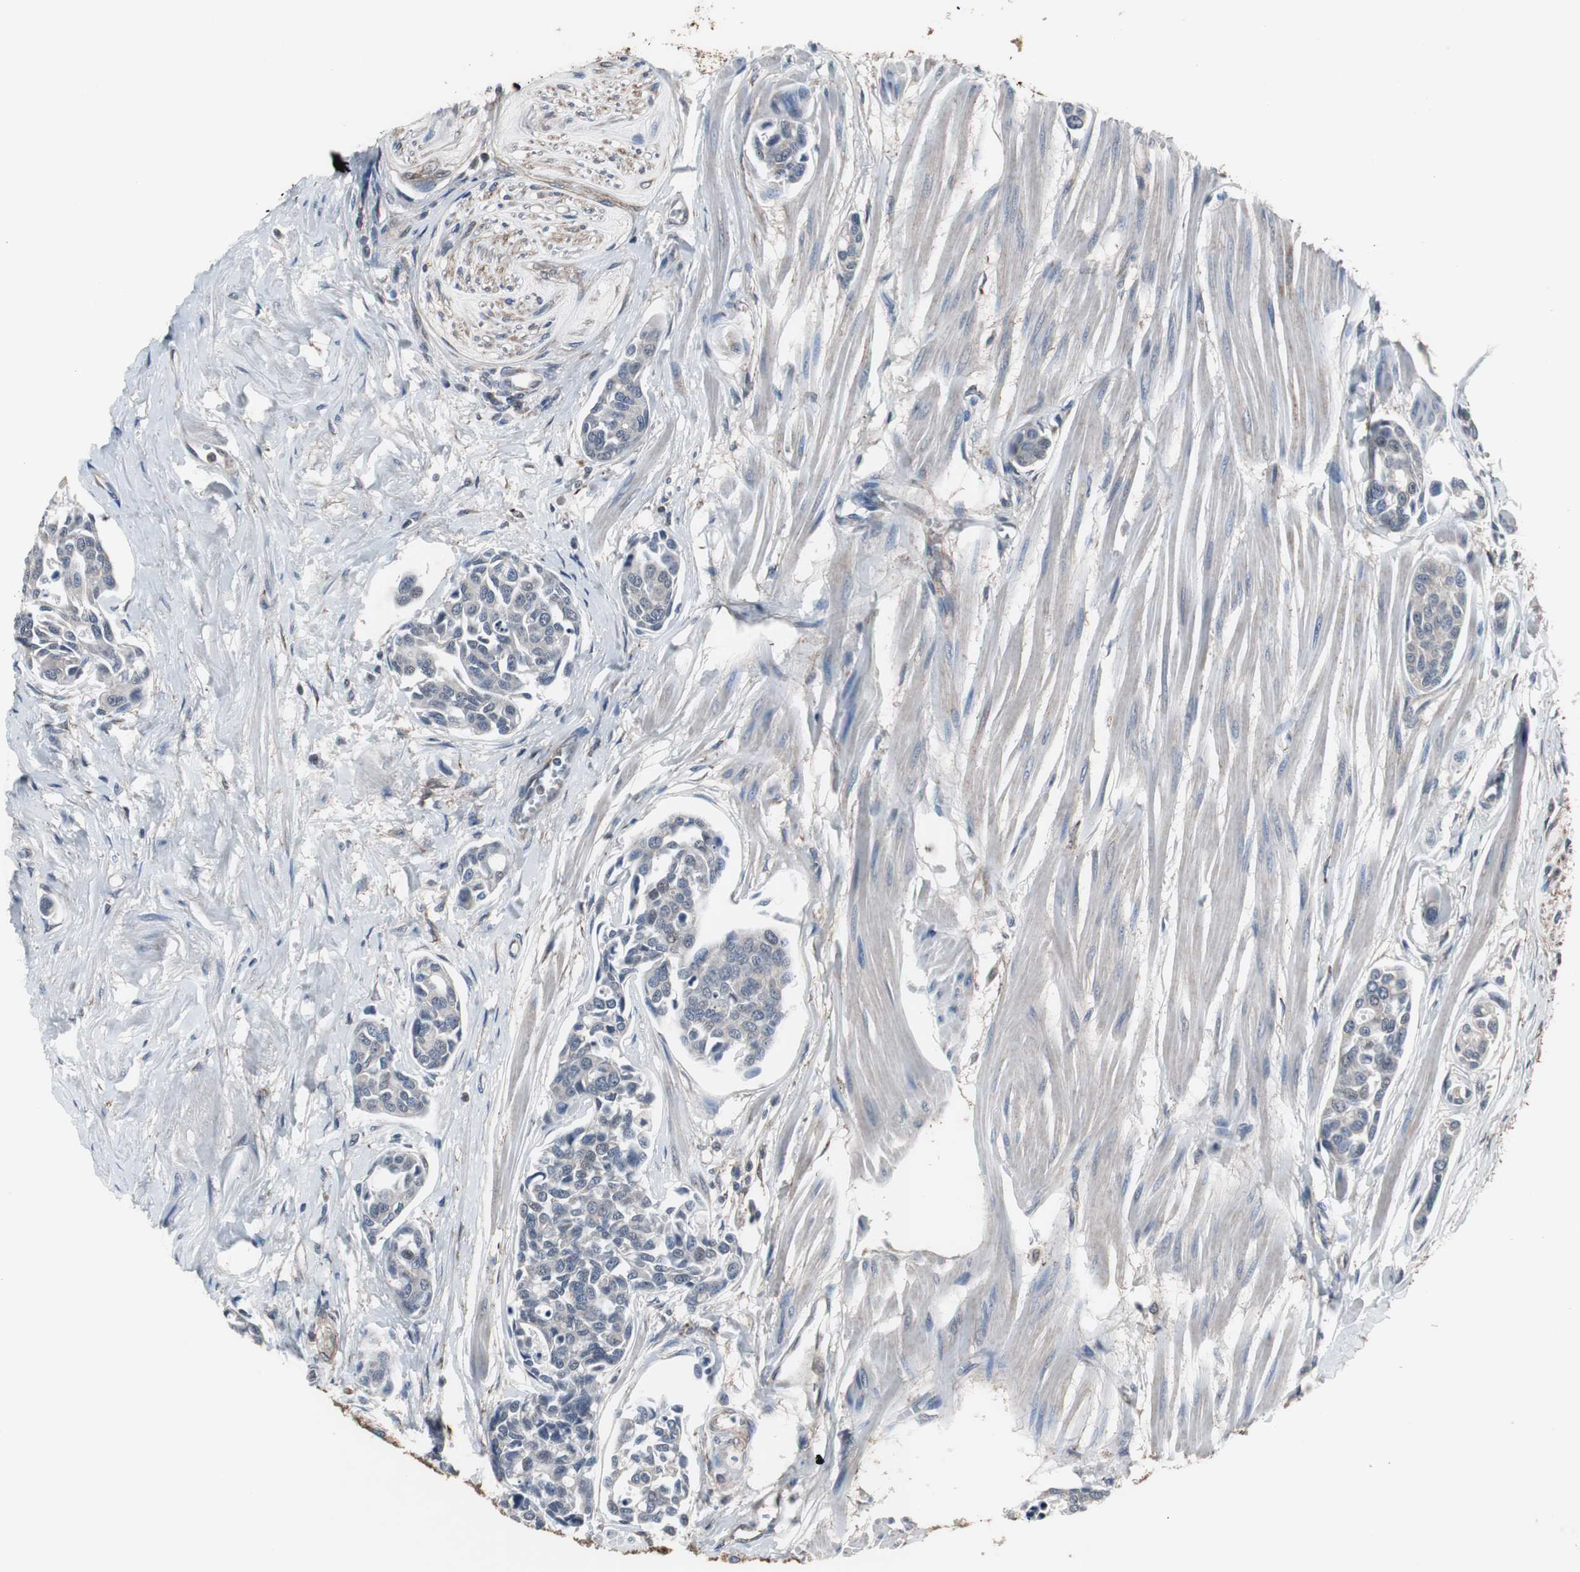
{"staining": {"intensity": "weak", "quantity": "<25%", "location": "cytoplasmic/membranous"}, "tissue": "urothelial cancer", "cell_type": "Tumor cells", "image_type": "cancer", "snomed": [{"axis": "morphology", "description": "Urothelial carcinoma, High grade"}, {"axis": "topography", "description": "Urinary bladder"}], "caption": "IHC histopathology image of neoplastic tissue: urothelial cancer stained with DAB shows no significant protein positivity in tumor cells.", "gene": "ZSCAN22", "patient": {"sex": "male", "age": 78}}